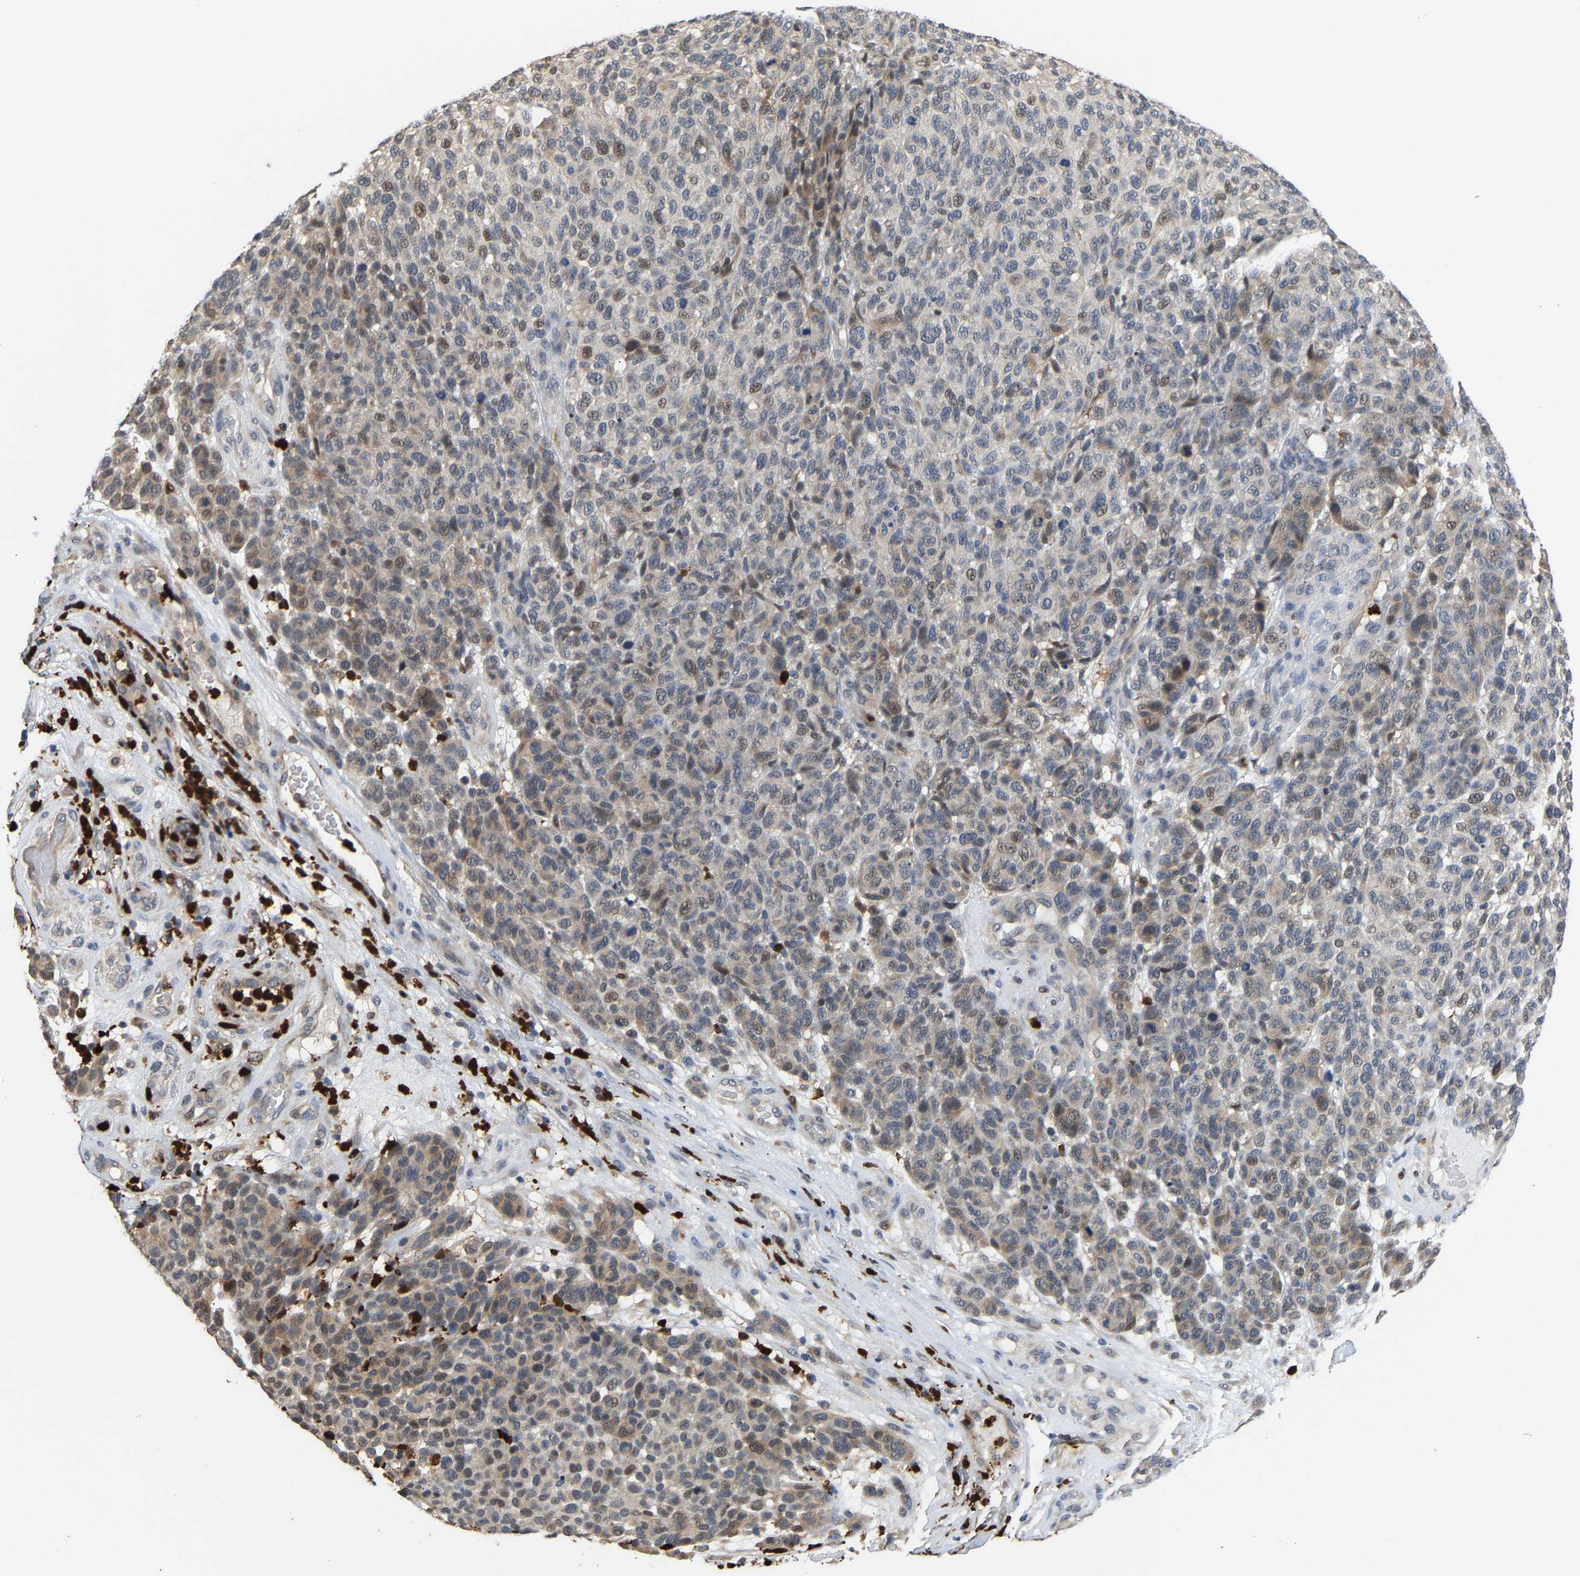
{"staining": {"intensity": "moderate", "quantity": "<25%", "location": "cytoplasmic/membranous,nuclear"}, "tissue": "melanoma", "cell_type": "Tumor cells", "image_type": "cancer", "snomed": [{"axis": "morphology", "description": "Malignant melanoma, NOS"}, {"axis": "topography", "description": "Skin"}], "caption": "Immunohistochemical staining of human melanoma displays low levels of moderate cytoplasmic/membranous and nuclear protein staining in approximately <25% of tumor cells. Ihc stains the protein of interest in brown and the nuclei are stained blue.", "gene": "TDRD7", "patient": {"sex": "male", "age": 59}}